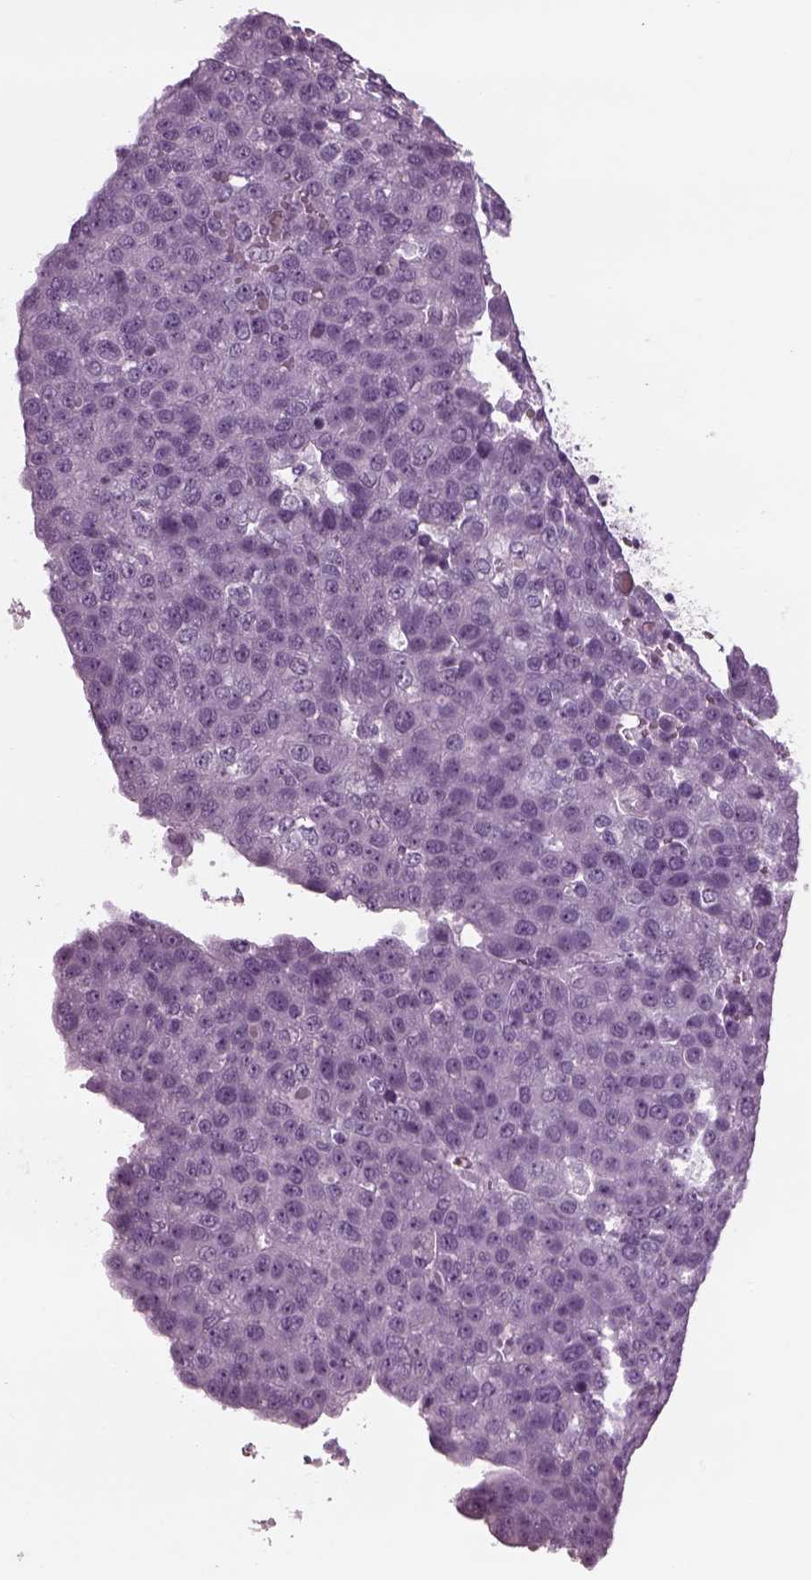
{"staining": {"intensity": "negative", "quantity": "none", "location": "none"}, "tissue": "pancreatic cancer", "cell_type": "Tumor cells", "image_type": "cancer", "snomed": [{"axis": "morphology", "description": "Adenocarcinoma, NOS"}, {"axis": "topography", "description": "Pancreas"}], "caption": "Protein analysis of pancreatic adenocarcinoma exhibits no significant positivity in tumor cells.", "gene": "TPPP2", "patient": {"sex": "female", "age": 61}}